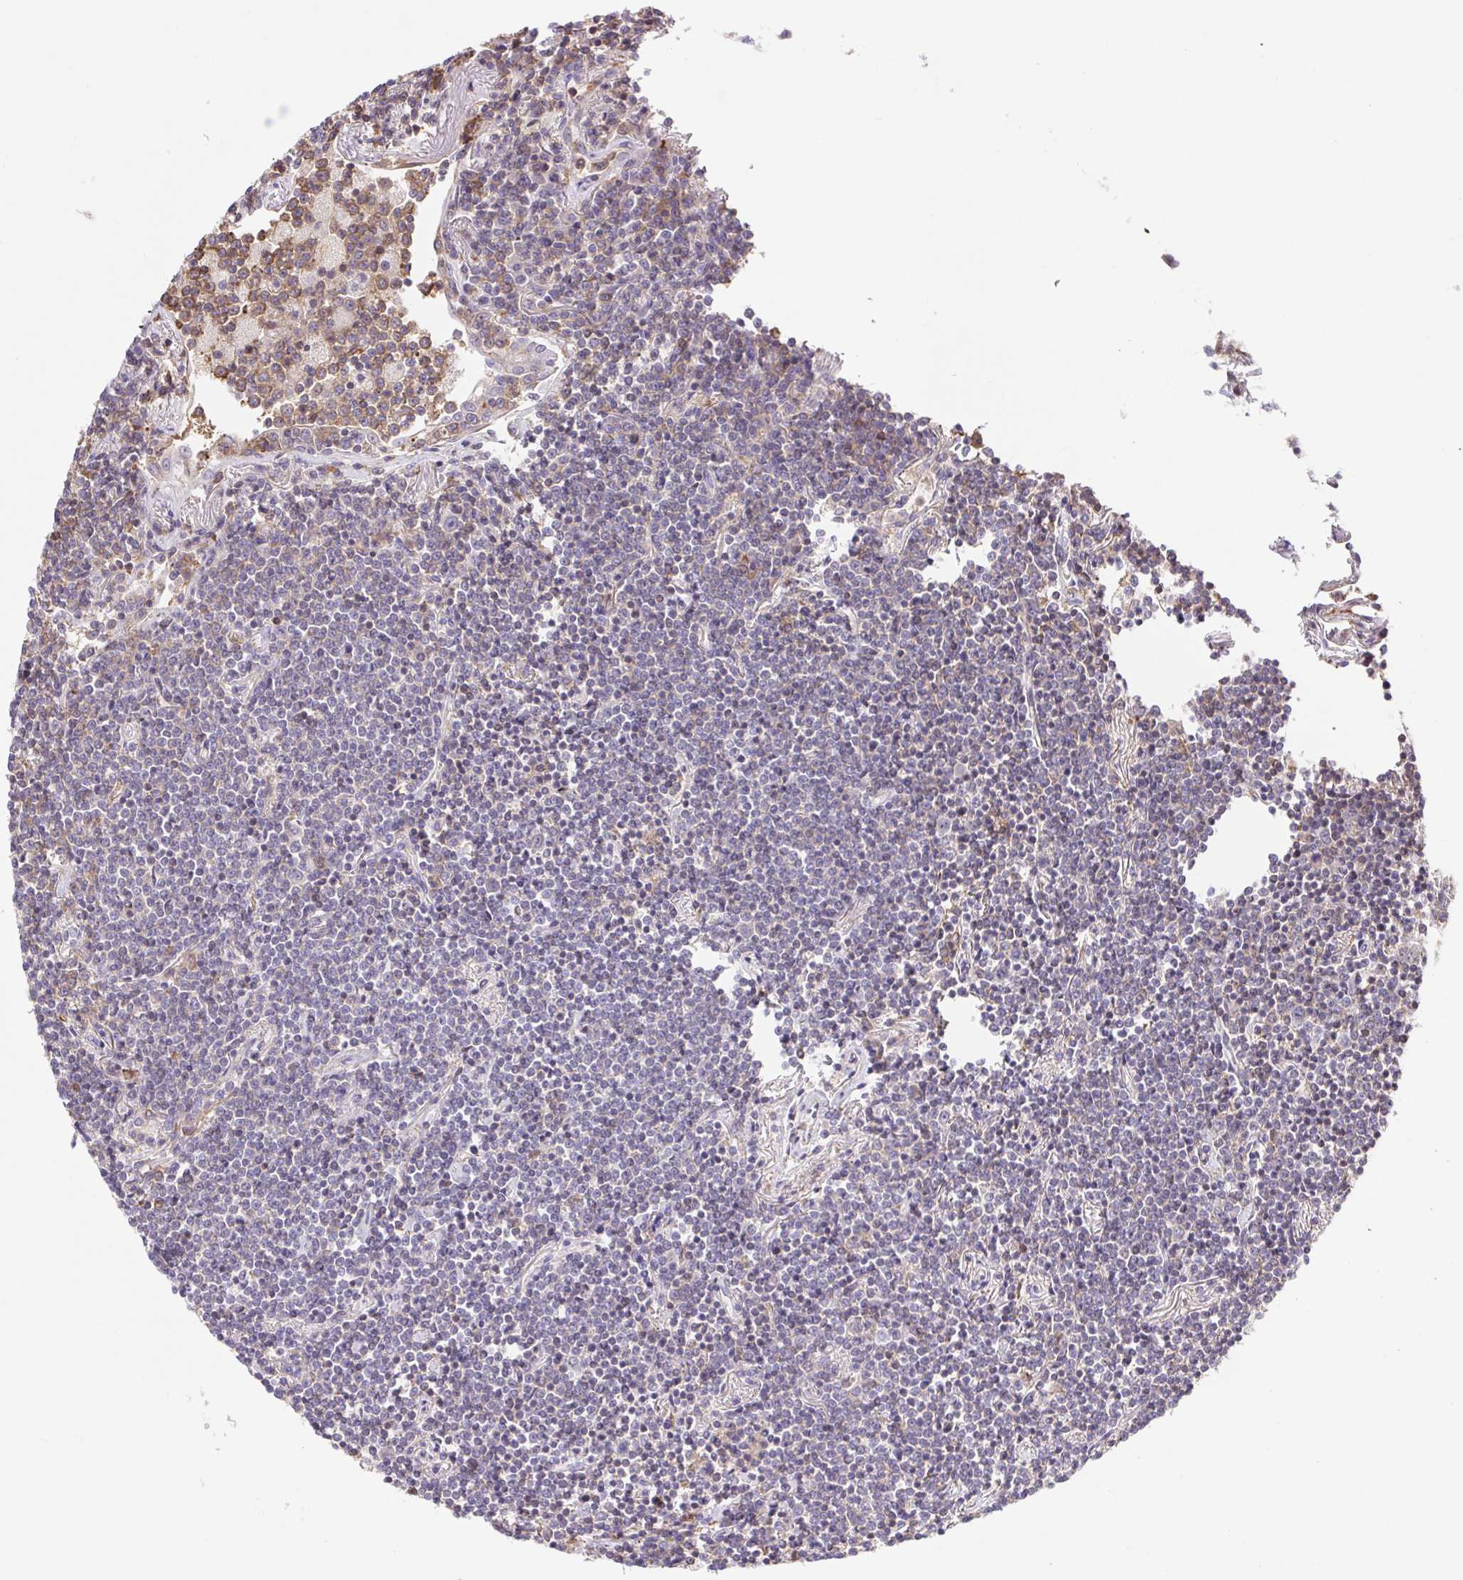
{"staining": {"intensity": "negative", "quantity": "none", "location": "none"}, "tissue": "lymphoma", "cell_type": "Tumor cells", "image_type": "cancer", "snomed": [{"axis": "morphology", "description": "Malignant lymphoma, non-Hodgkin's type, Low grade"}, {"axis": "topography", "description": "Lung"}], "caption": "High power microscopy image of an immunohistochemistry histopathology image of lymphoma, revealing no significant positivity in tumor cells.", "gene": "TPRG1", "patient": {"sex": "female", "age": 71}}